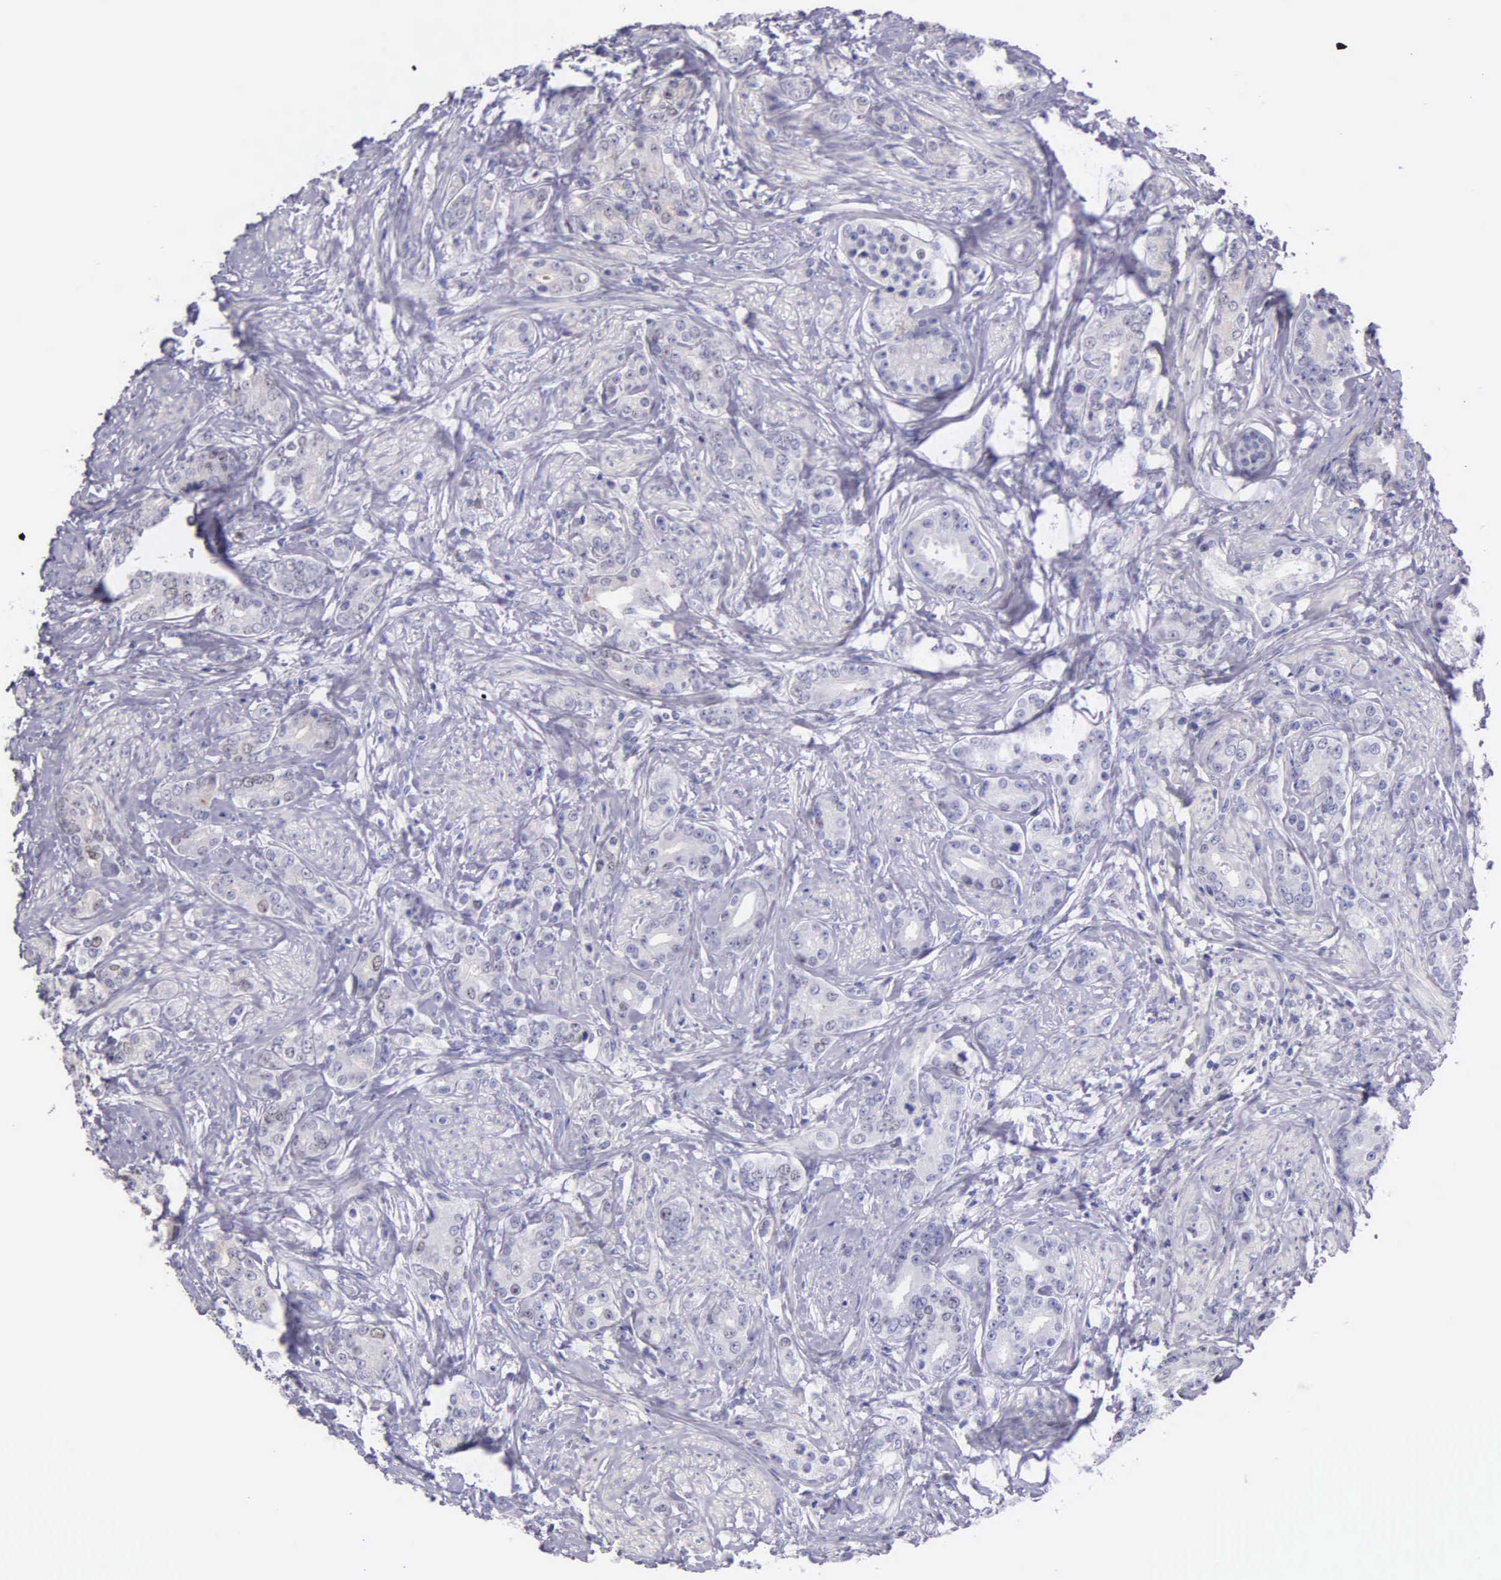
{"staining": {"intensity": "negative", "quantity": "none", "location": "none"}, "tissue": "prostate cancer", "cell_type": "Tumor cells", "image_type": "cancer", "snomed": [{"axis": "morphology", "description": "Adenocarcinoma, Medium grade"}, {"axis": "topography", "description": "Prostate"}], "caption": "IHC of medium-grade adenocarcinoma (prostate) shows no staining in tumor cells.", "gene": "MCM5", "patient": {"sex": "male", "age": 59}}